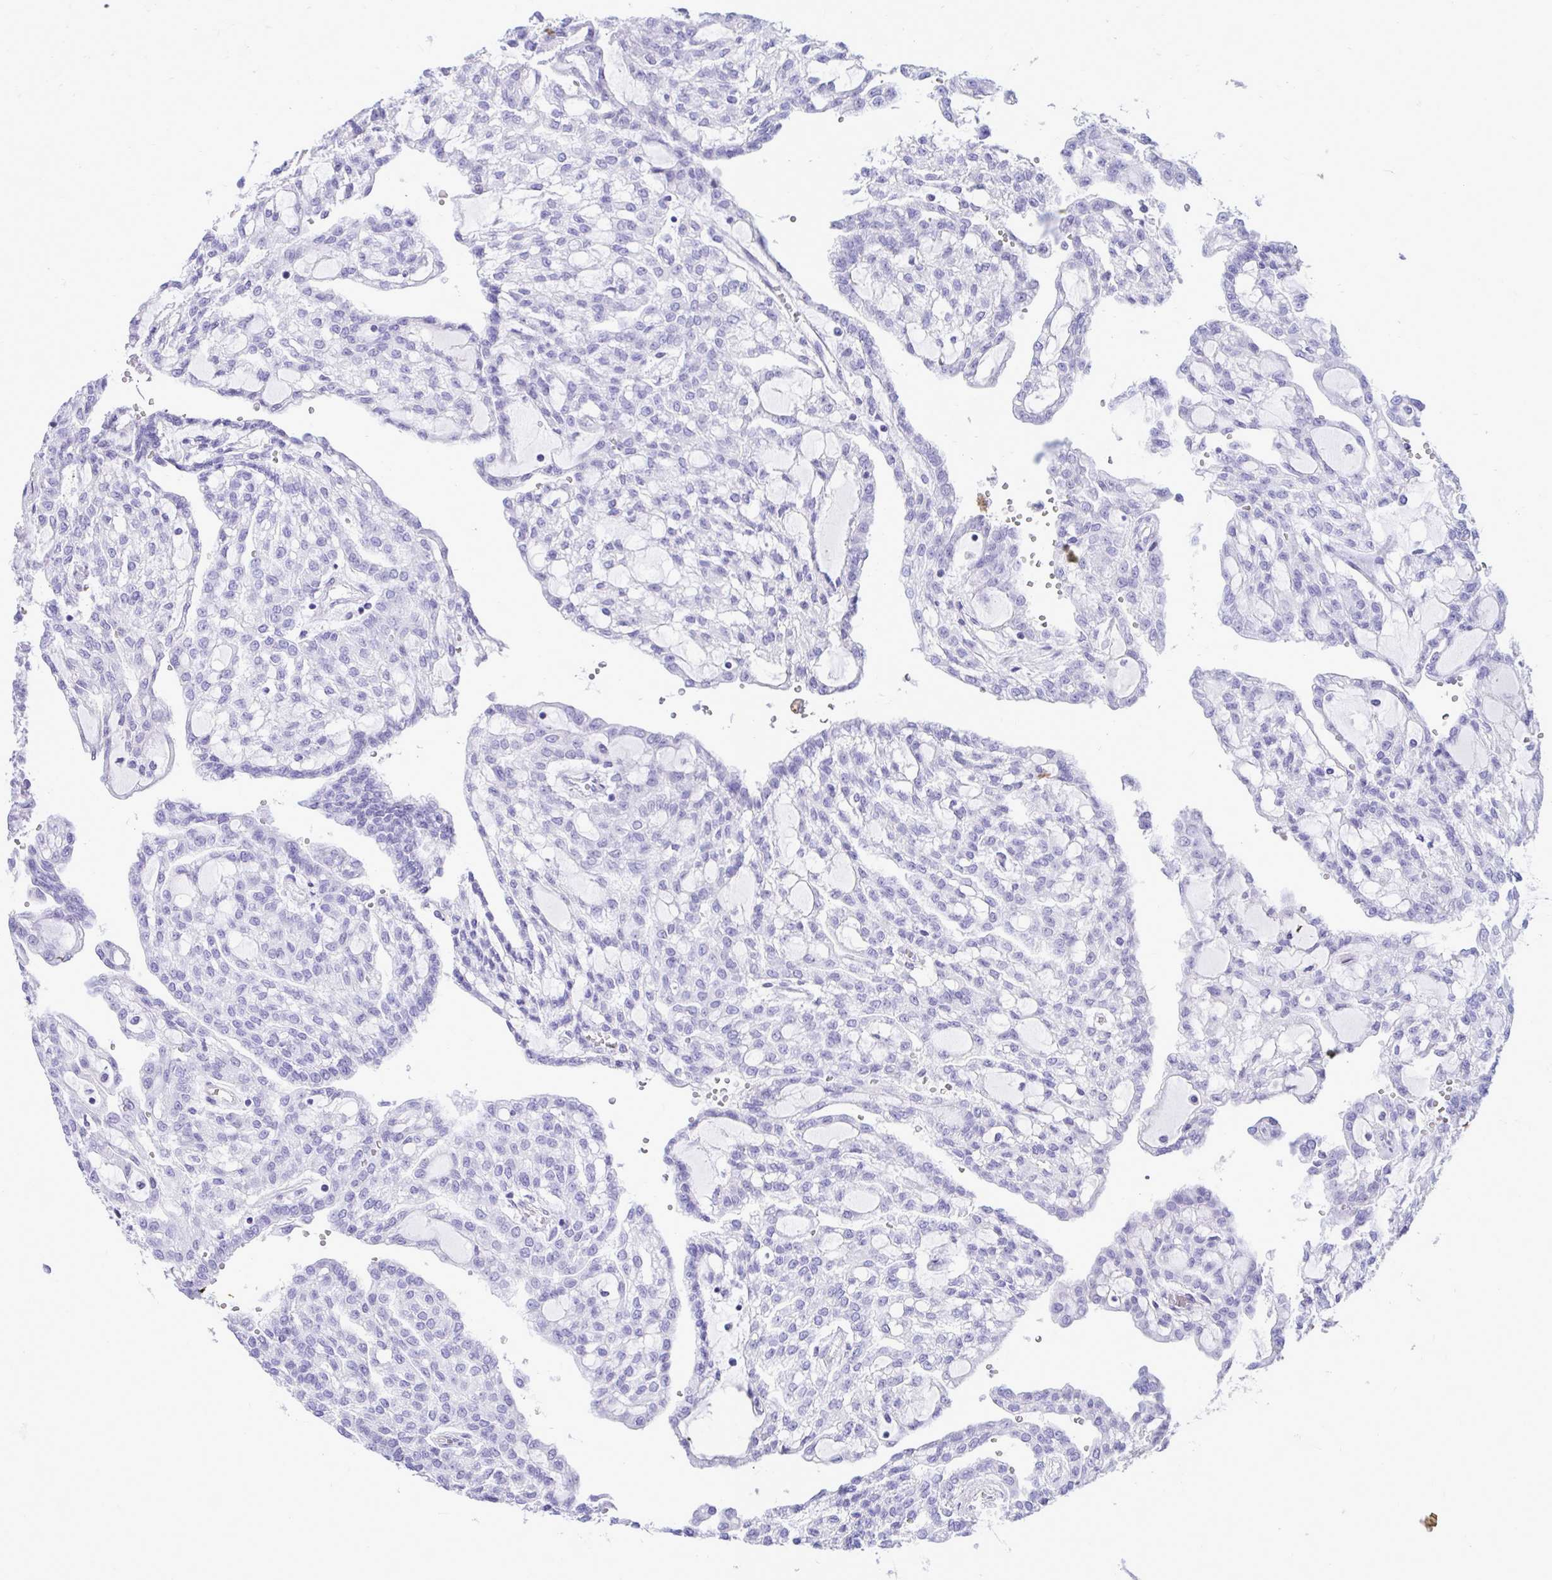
{"staining": {"intensity": "negative", "quantity": "none", "location": "none"}, "tissue": "renal cancer", "cell_type": "Tumor cells", "image_type": "cancer", "snomed": [{"axis": "morphology", "description": "Adenocarcinoma, NOS"}, {"axis": "topography", "description": "Kidney"}], "caption": "Protein analysis of renal adenocarcinoma displays no significant staining in tumor cells.", "gene": "ANKDD1B", "patient": {"sex": "male", "age": 63}}